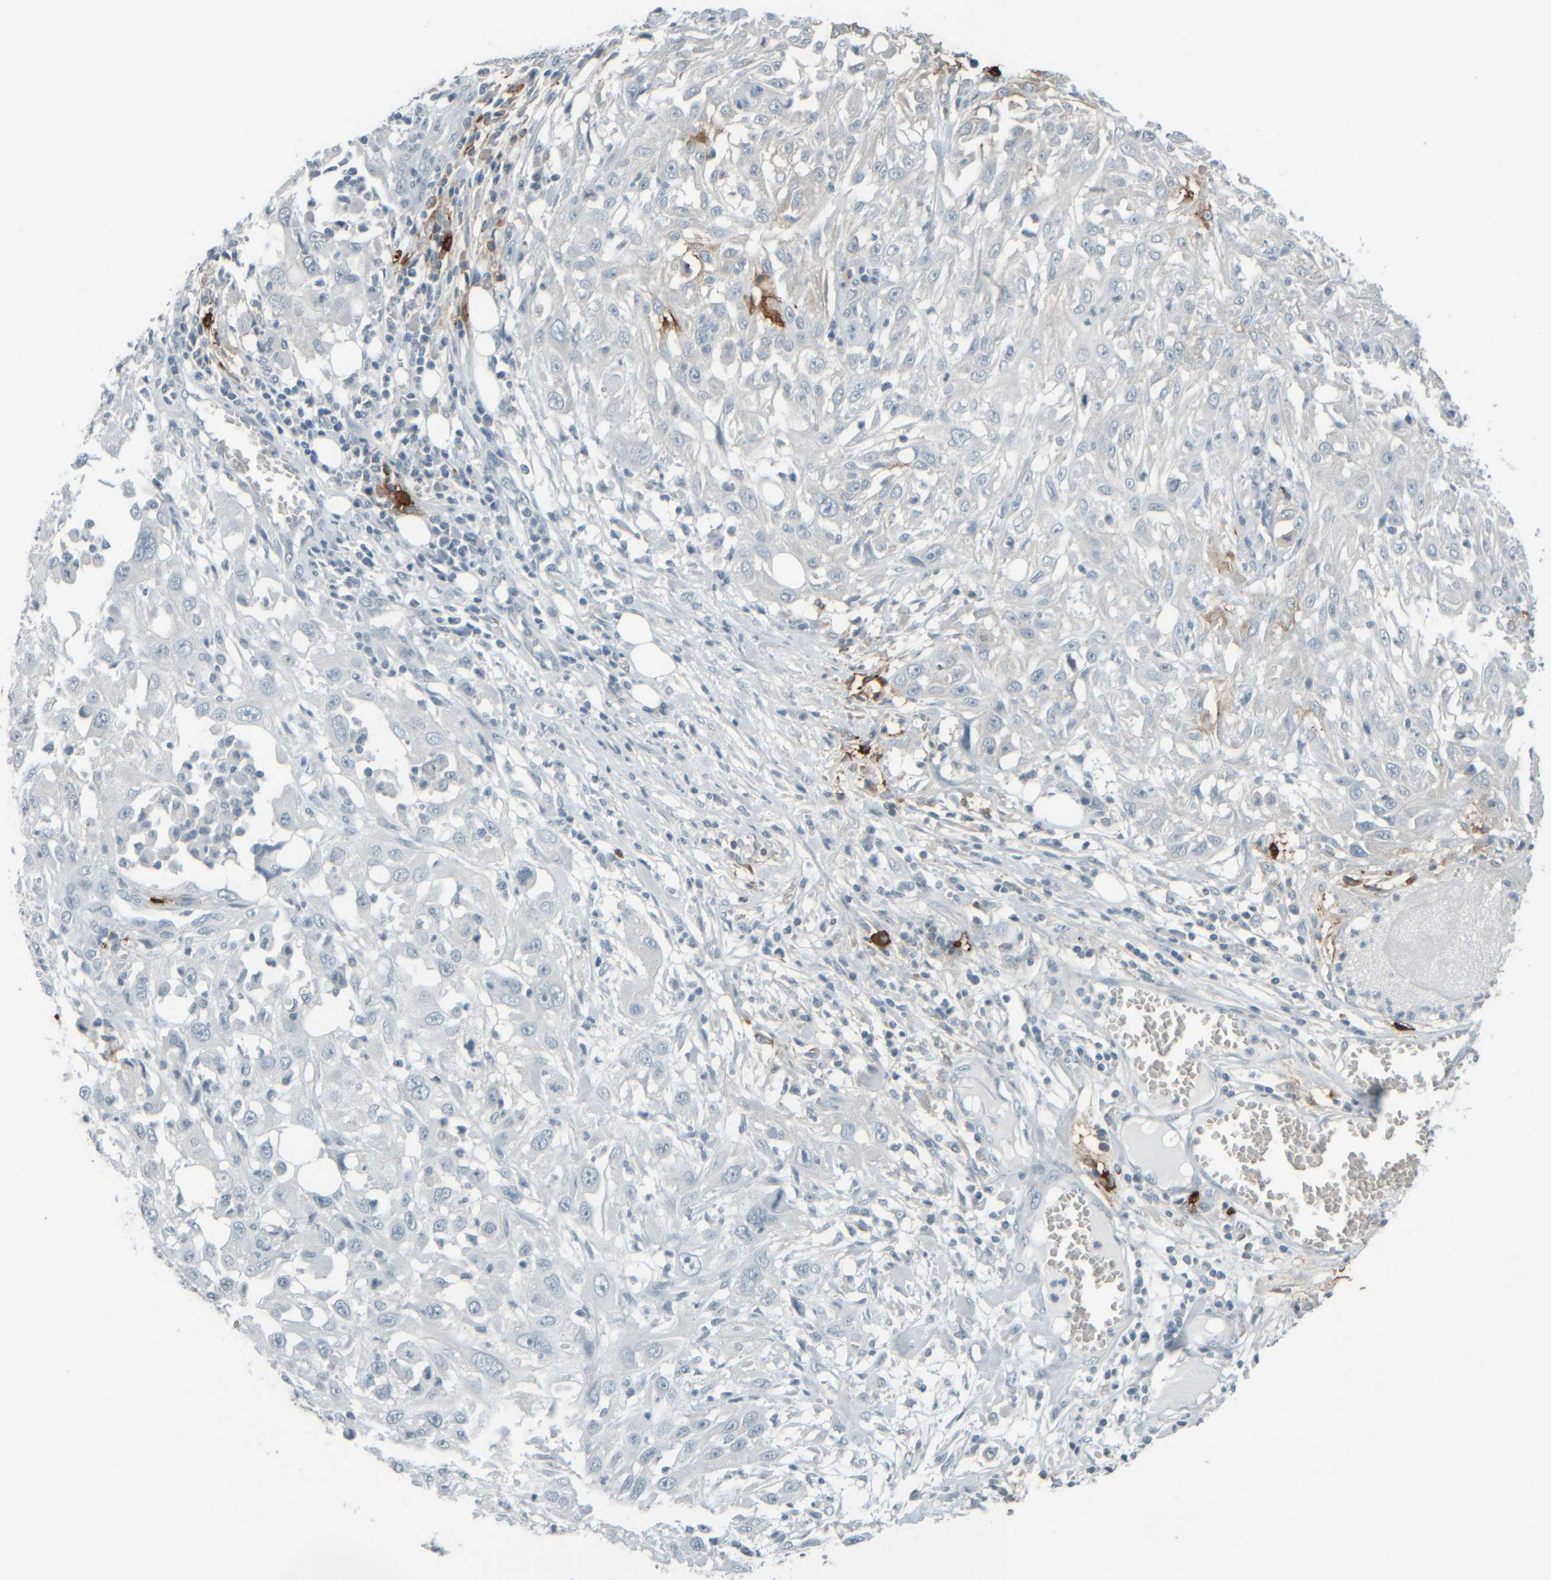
{"staining": {"intensity": "negative", "quantity": "none", "location": "none"}, "tissue": "skin cancer", "cell_type": "Tumor cells", "image_type": "cancer", "snomed": [{"axis": "morphology", "description": "Squamous cell carcinoma, NOS"}, {"axis": "topography", "description": "Skin"}], "caption": "Skin squamous cell carcinoma stained for a protein using immunohistochemistry displays no staining tumor cells.", "gene": "TPSAB1", "patient": {"sex": "male", "age": 75}}